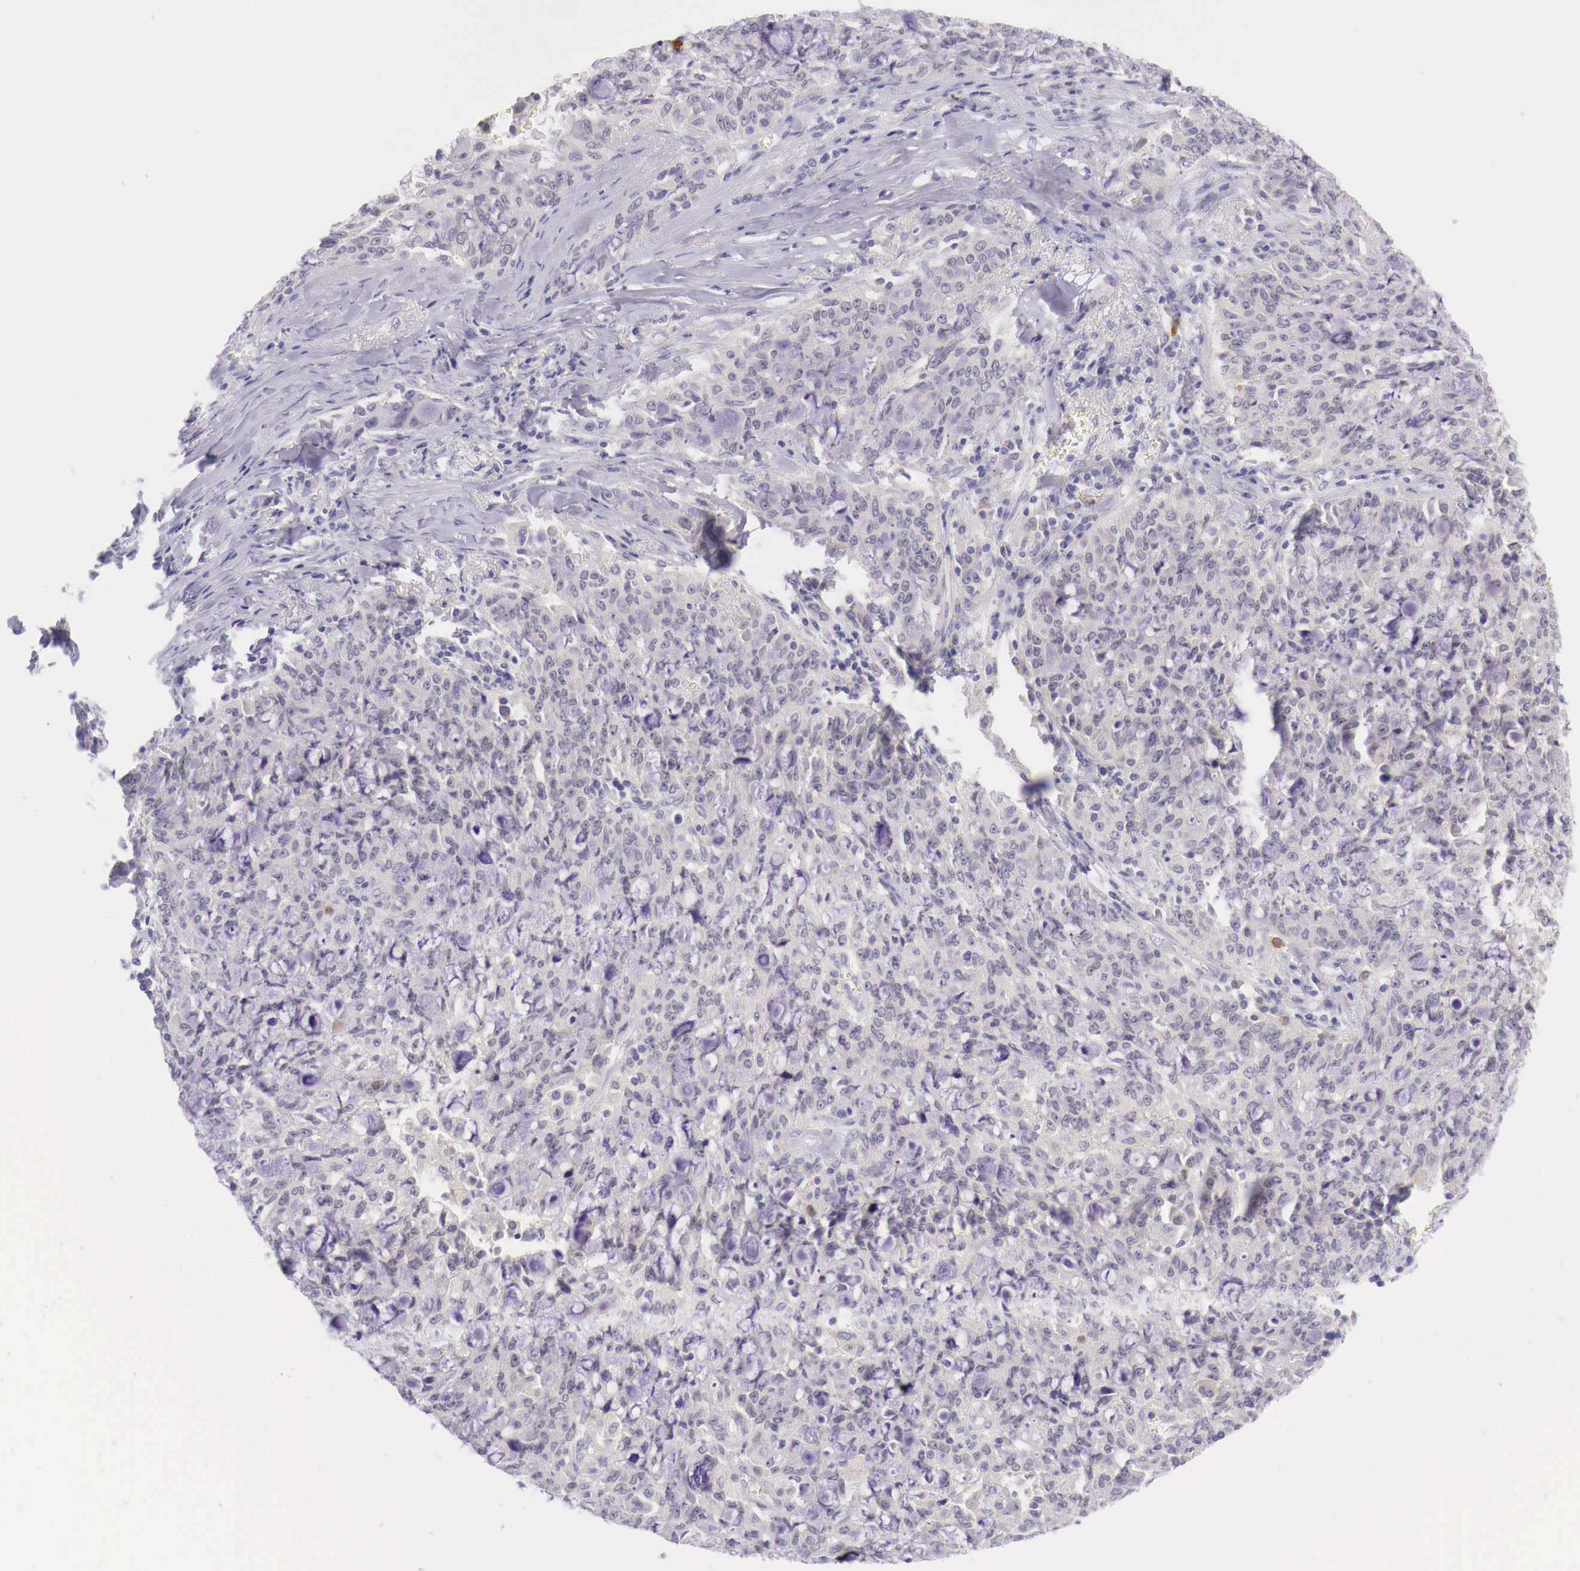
{"staining": {"intensity": "negative", "quantity": "none", "location": "none"}, "tissue": "lung cancer", "cell_type": "Tumor cells", "image_type": "cancer", "snomed": [{"axis": "morphology", "description": "Adenocarcinoma, NOS"}, {"axis": "topography", "description": "Lung"}], "caption": "DAB (3,3'-diaminobenzidine) immunohistochemical staining of human lung adenocarcinoma demonstrates no significant staining in tumor cells. The staining is performed using DAB brown chromogen with nuclei counter-stained in using hematoxylin.", "gene": "BCL6", "patient": {"sex": "female", "age": 44}}